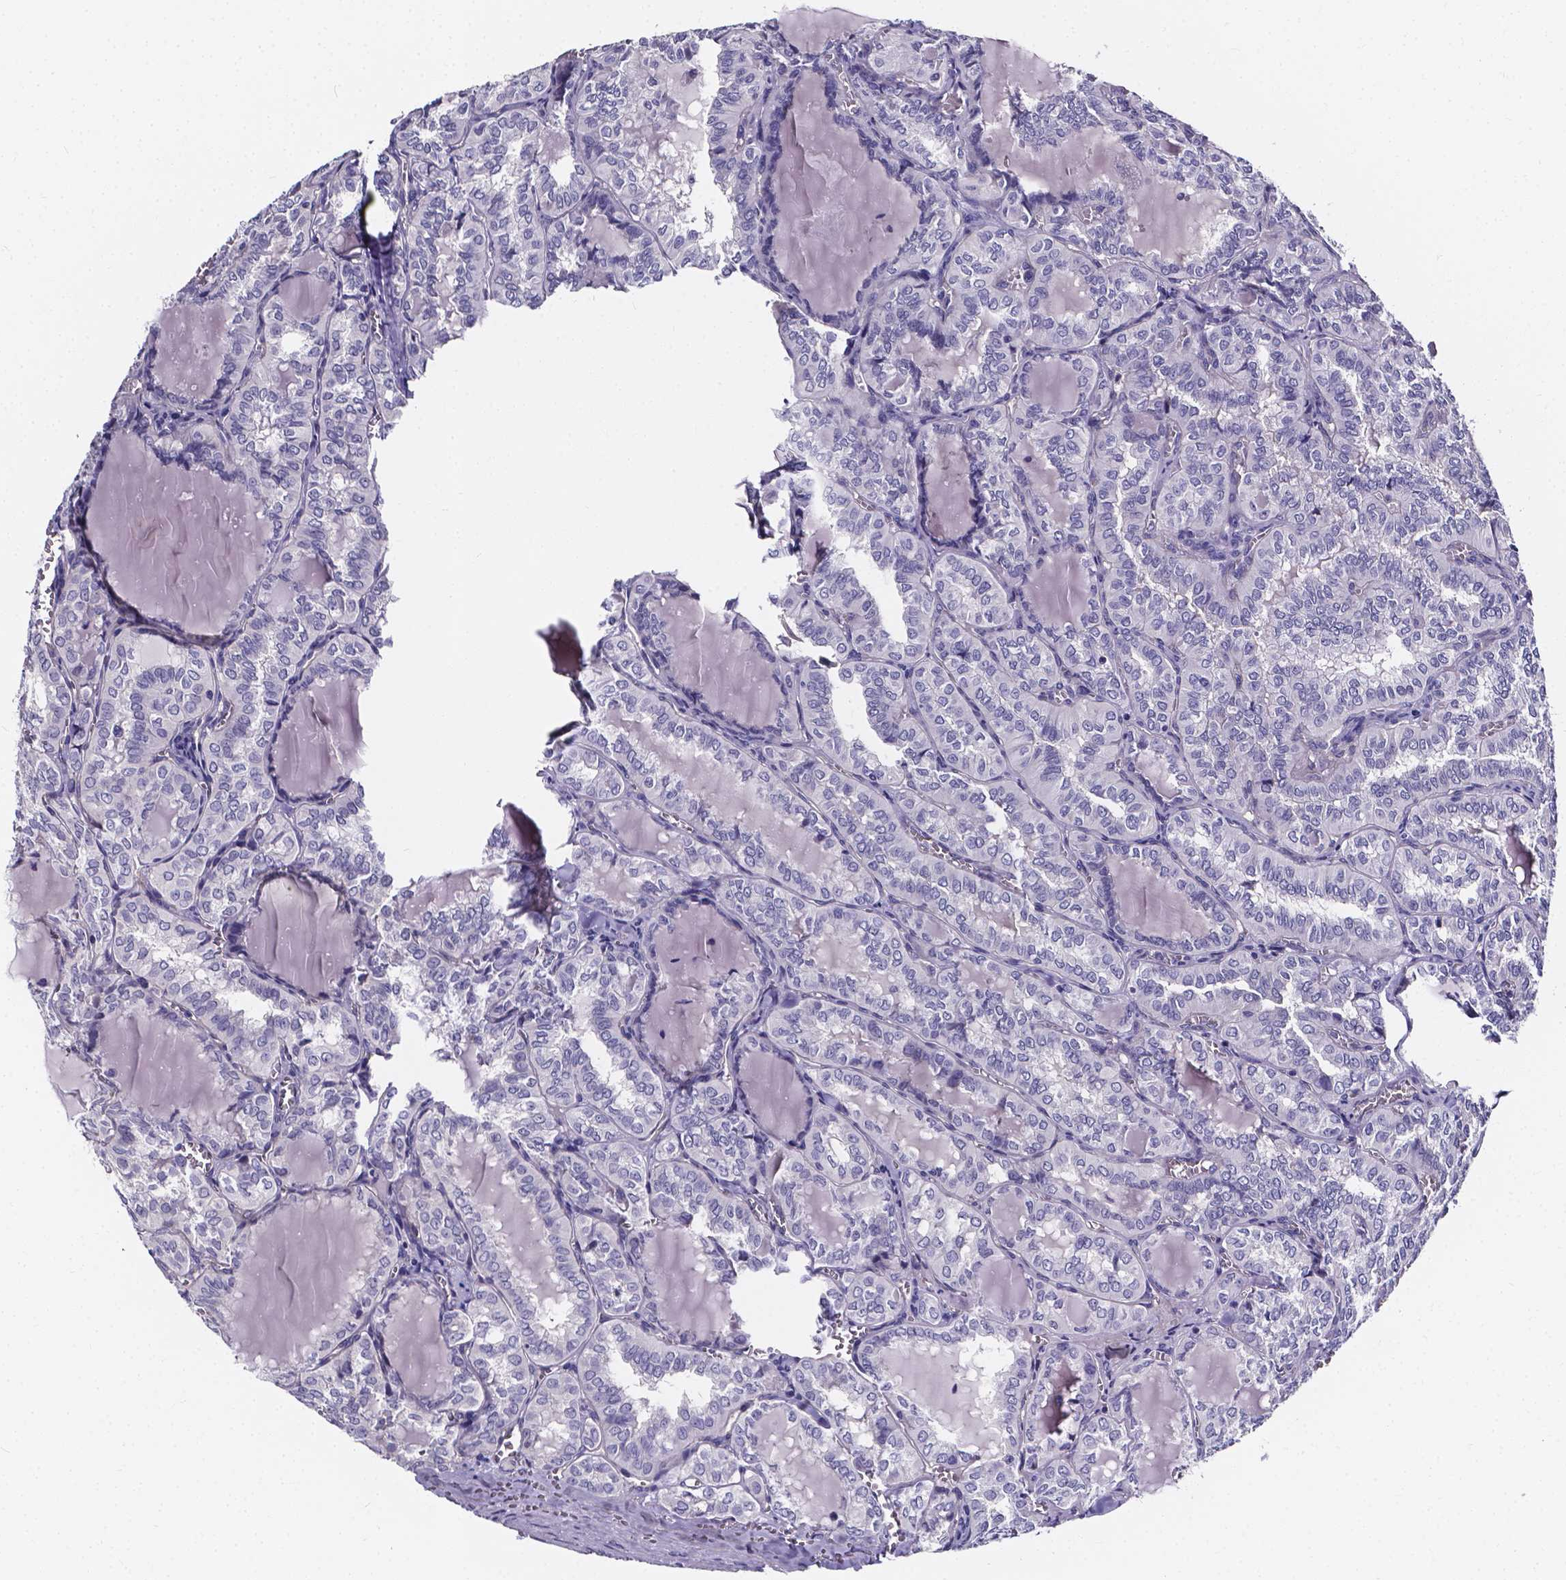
{"staining": {"intensity": "negative", "quantity": "none", "location": "none"}, "tissue": "thyroid cancer", "cell_type": "Tumor cells", "image_type": "cancer", "snomed": [{"axis": "morphology", "description": "Papillary adenocarcinoma, NOS"}, {"axis": "topography", "description": "Thyroid gland"}], "caption": "Photomicrograph shows no protein positivity in tumor cells of thyroid papillary adenocarcinoma tissue.", "gene": "CACNG8", "patient": {"sex": "female", "age": 41}}